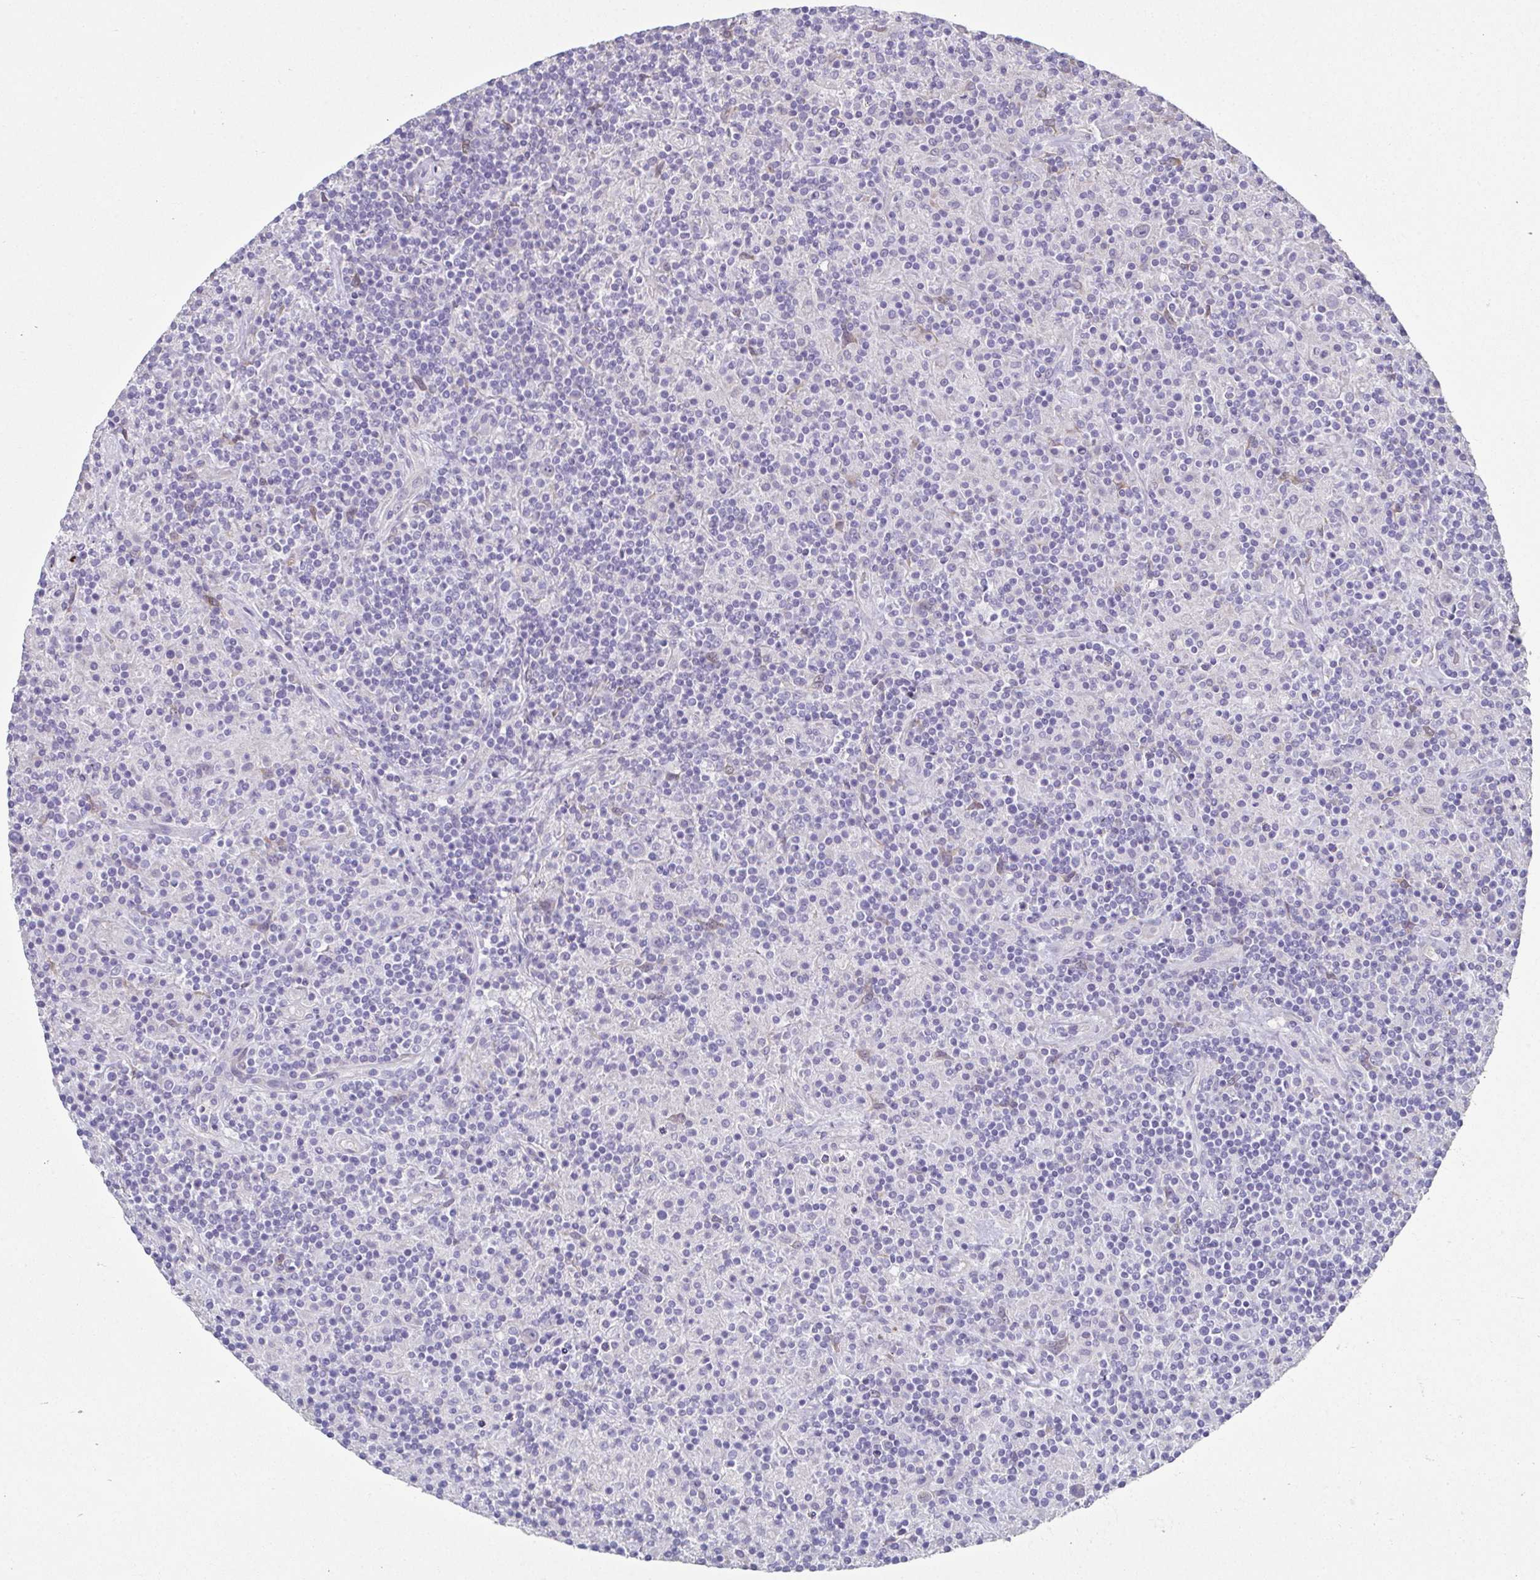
{"staining": {"intensity": "negative", "quantity": "none", "location": "none"}, "tissue": "lymphoma", "cell_type": "Tumor cells", "image_type": "cancer", "snomed": [{"axis": "morphology", "description": "Hodgkin's disease, NOS"}, {"axis": "topography", "description": "Lymph node"}], "caption": "An image of Hodgkin's disease stained for a protein shows no brown staining in tumor cells.", "gene": "RBP1", "patient": {"sex": "male", "age": 70}}